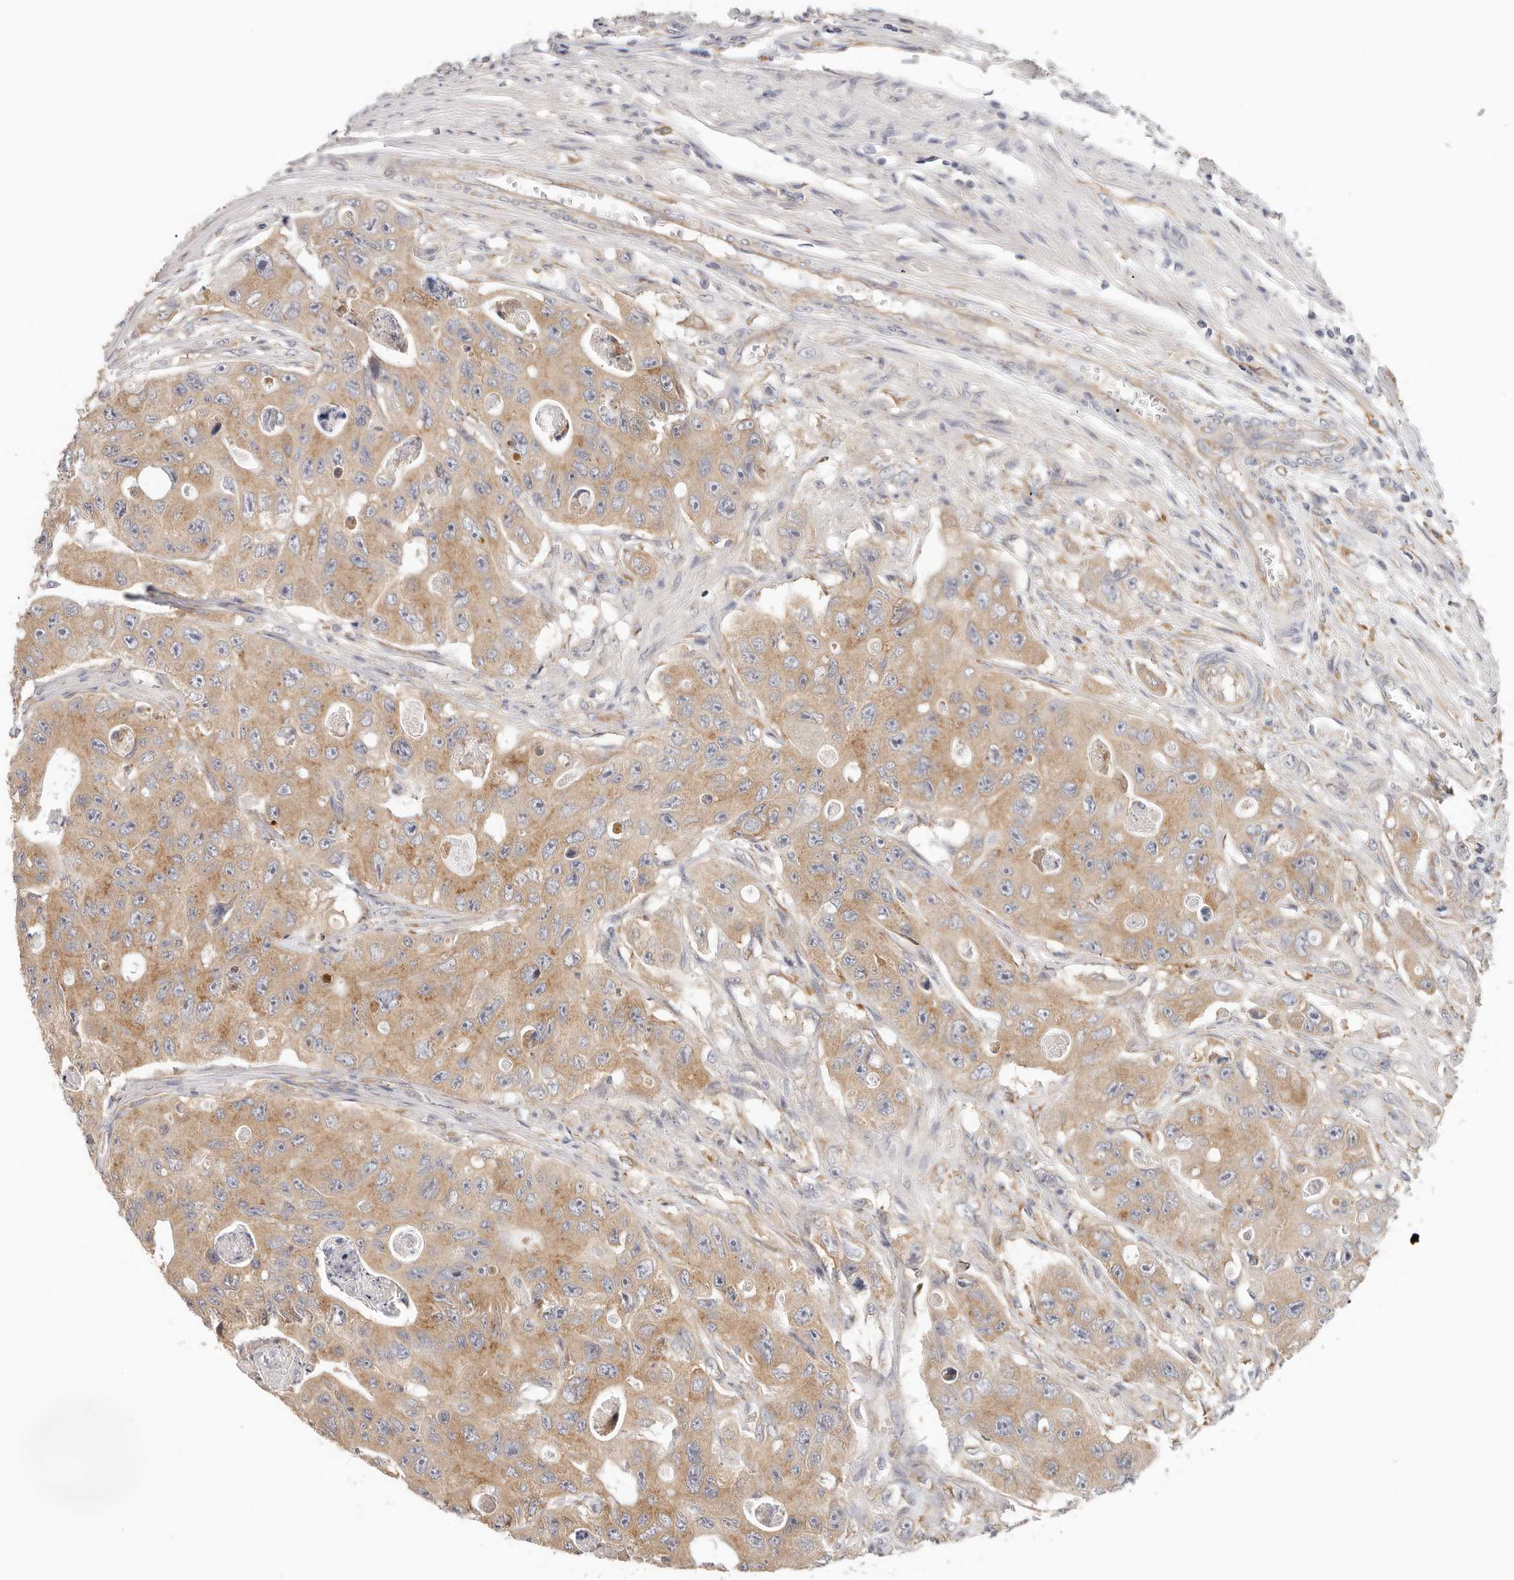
{"staining": {"intensity": "moderate", "quantity": ">75%", "location": "cytoplasmic/membranous"}, "tissue": "colorectal cancer", "cell_type": "Tumor cells", "image_type": "cancer", "snomed": [{"axis": "morphology", "description": "Adenocarcinoma, NOS"}, {"axis": "topography", "description": "Colon"}], "caption": "DAB immunohistochemical staining of human colorectal adenocarcinoma exhibits moderate cytoplasmic/membranous protein staining in about >75% of tumor cells.", "gene": "AFDN", "patient": {"sex": "female", "age": 46}}